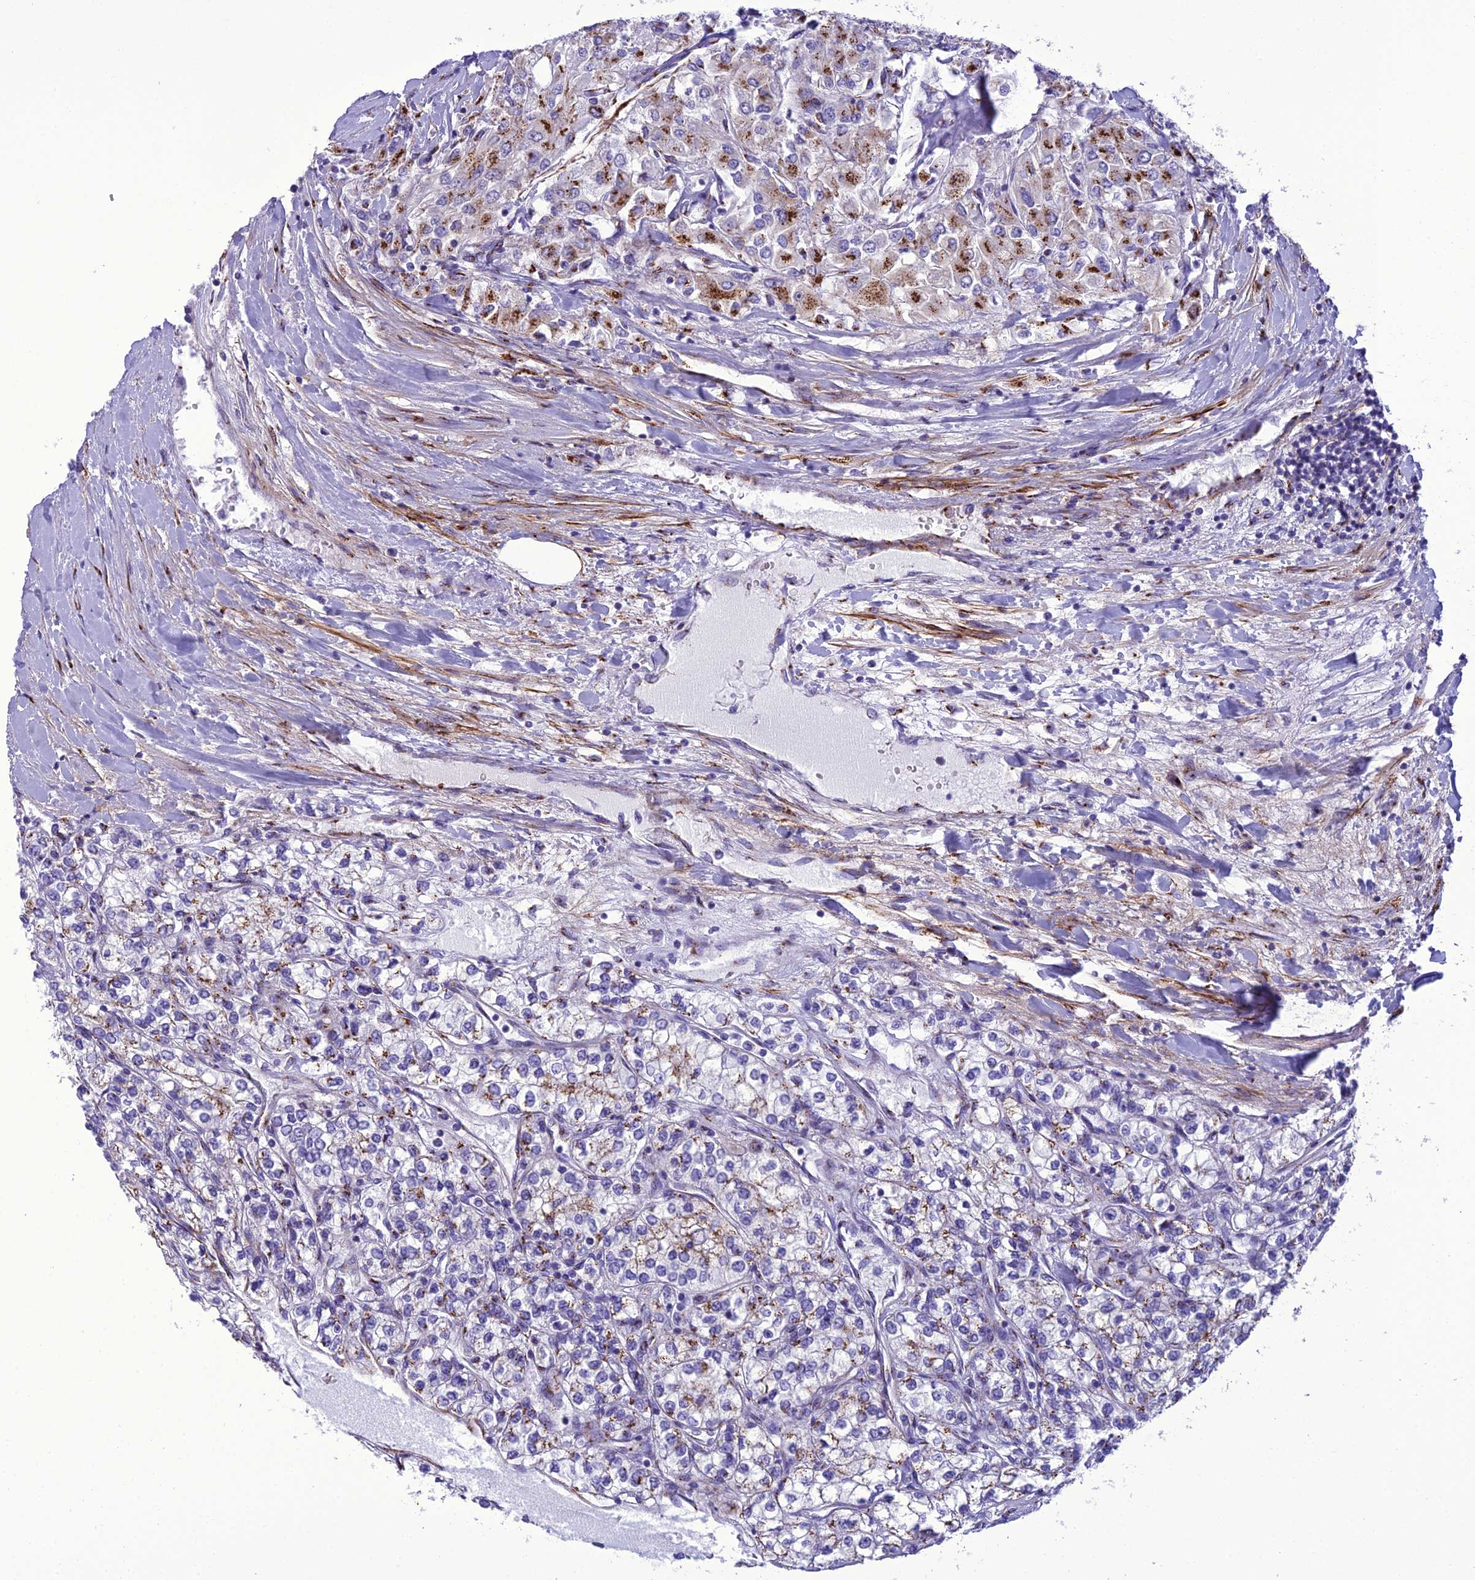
{"staining": {"intensity": "moderate", "quantity": "25%-75%", "location": "cytoplasmic/membranous"}, "tissue": "renal cancer", "cell_type": "Tumor cells", "image_type": "cancer", "snomed": [{"axis": "morphology", "description": "Adenocarcinoma, NOS"}, {"axis": "topography", "description": "Kidney"}], "caption": "Brown immunohistochemical staining in human adenocarcinoma (renal) displays moderate cytoplasmic/membranous staining in approximately 25%-75% of tumor cells.", "gene": "GOLM2", "patient": {"sex": "male", "age": 80}}